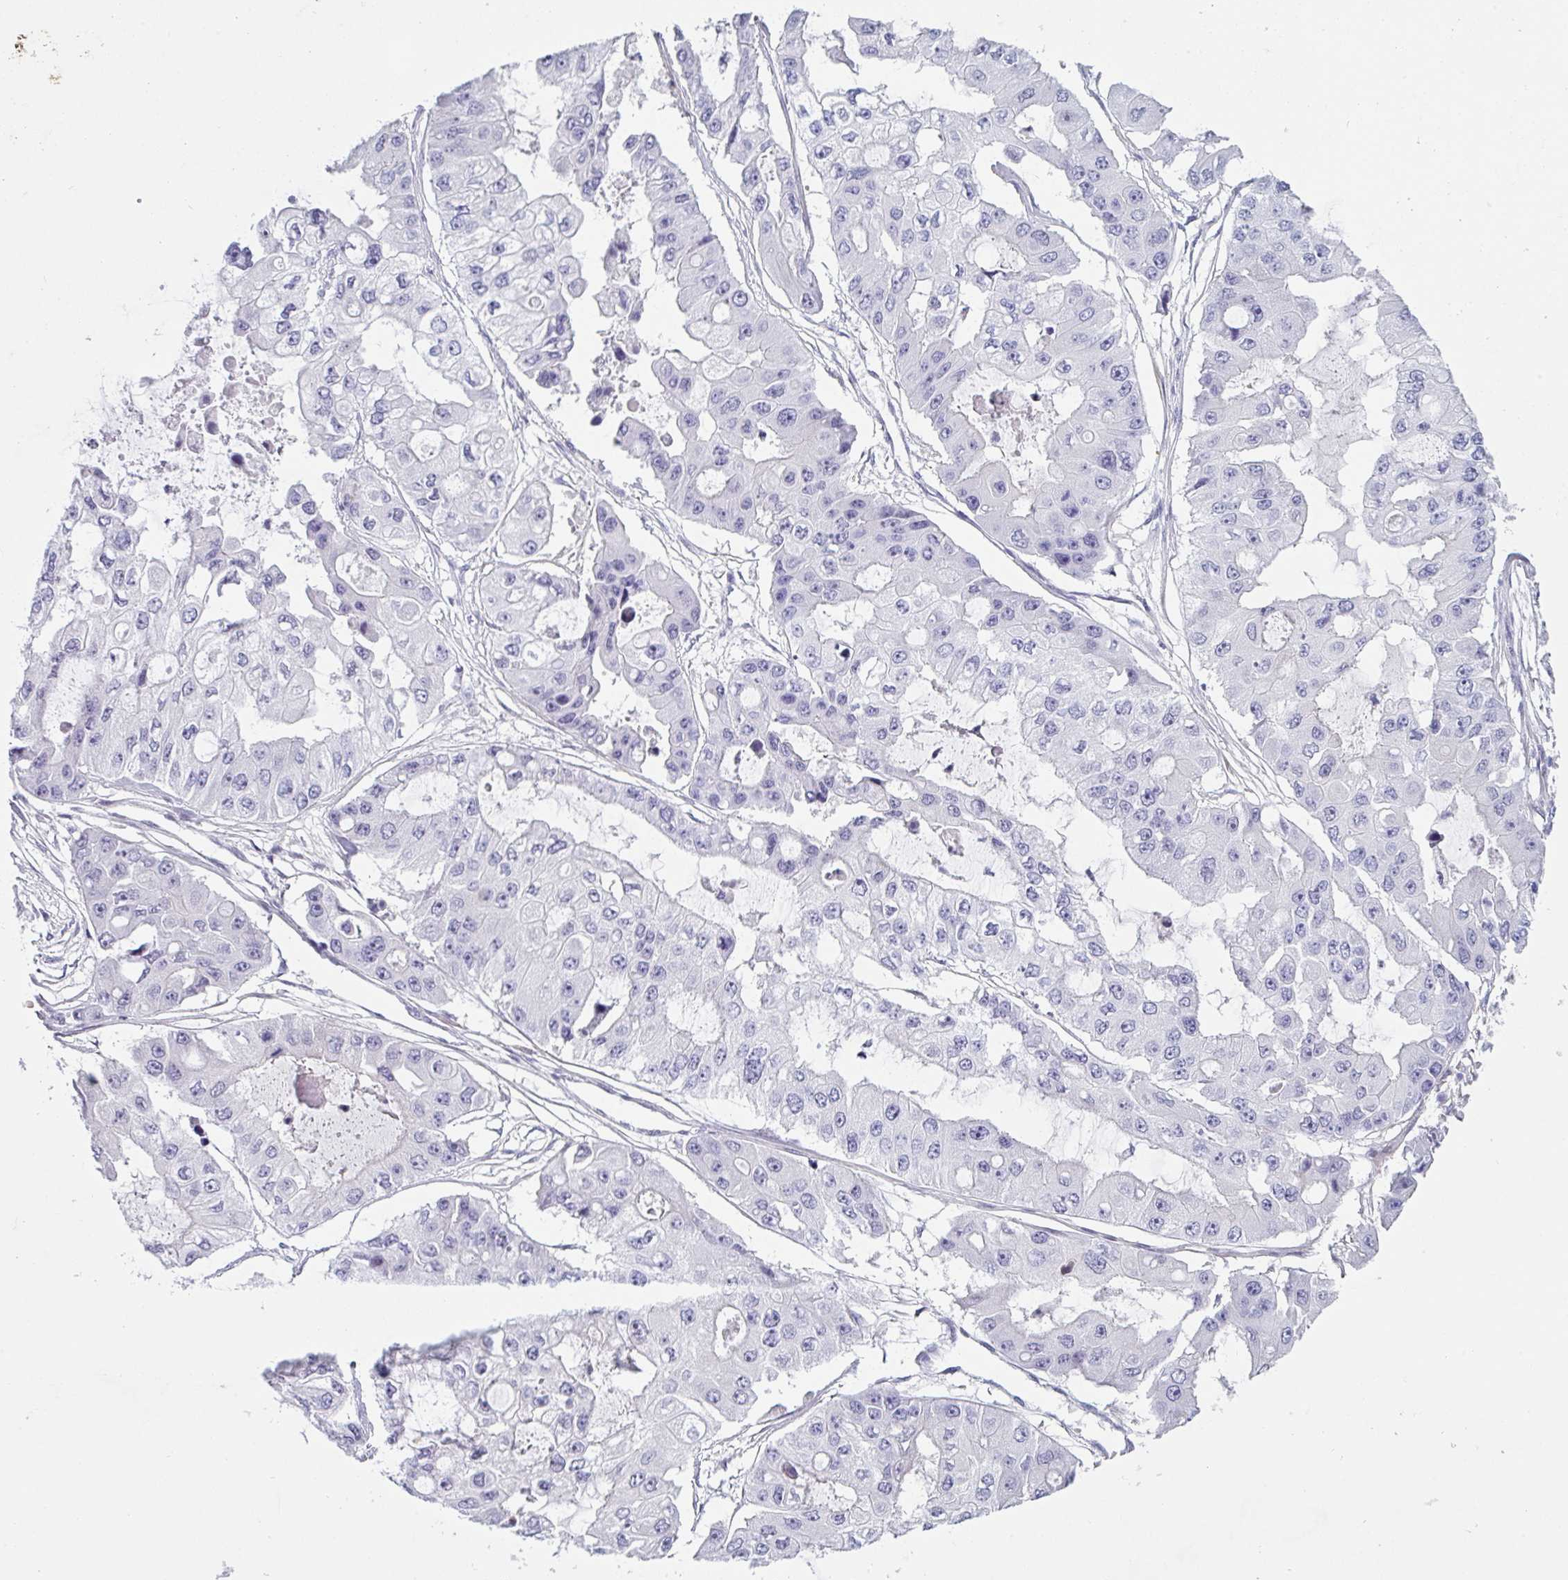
{"staining": {"intensity": "negative", "quantity": "none", "location": "none"}, "tissue": "ovarian cancer", "cell_type": "Tumor cells", "image_type": "cancer", "snomed": [{"axis": "morphology", "description": "Cystadenocarcinoma, serous, NOS"}, {"axis": "topography", "description": "Ovary"}], "caption": "High power microscopy image of an immunohistochemistry micrograph of ovarian serous cystadenocarcinoma, revealing no significant expression in tumor cells.", "gene": "OR5P3", "patient": {"sex": "female", "age": 56}}